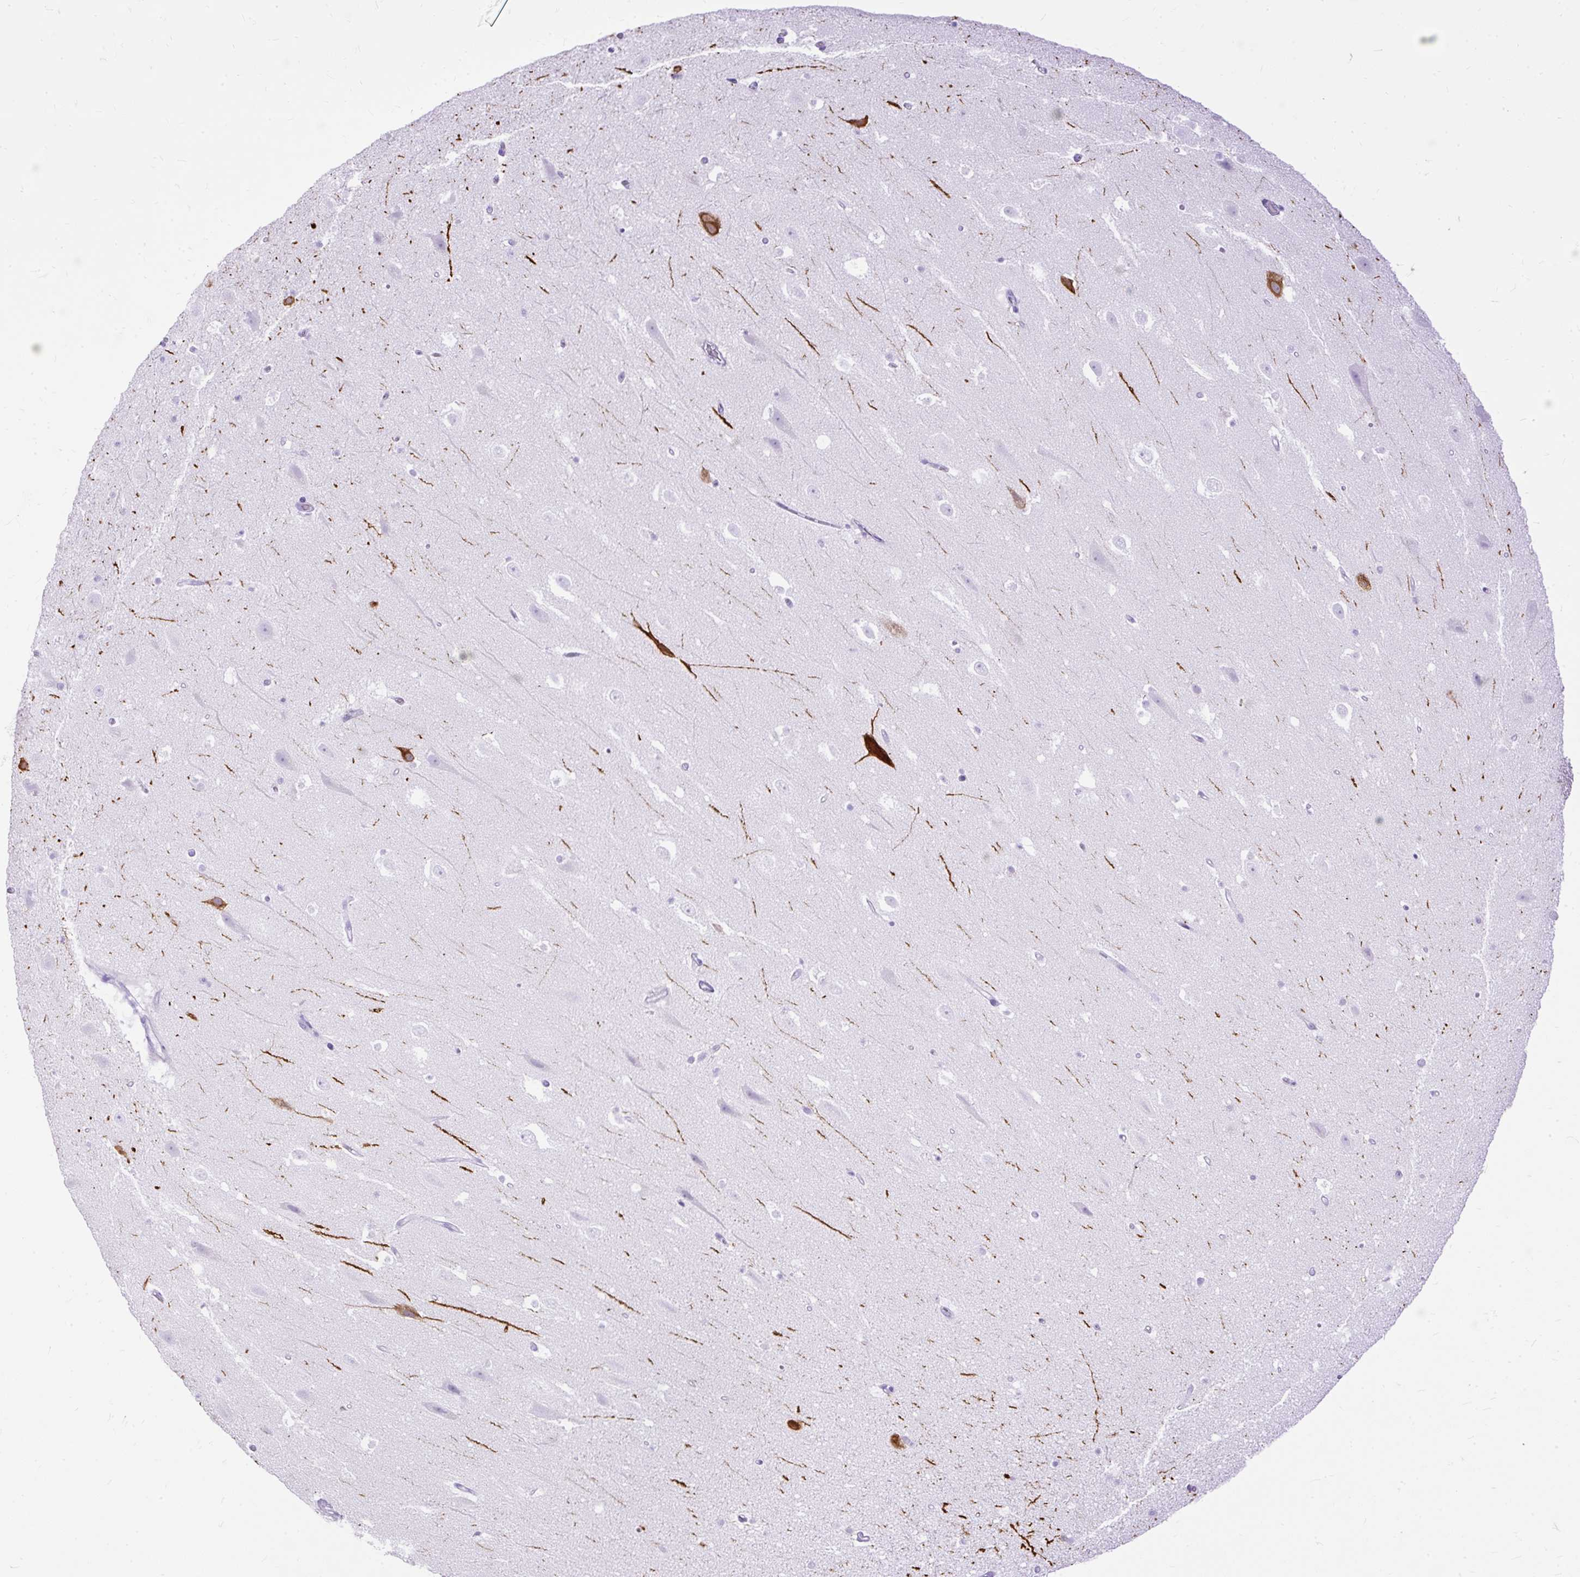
{"staining": {"intensity": "negative", "quantity": "none", "location": "none"}, "tissue": "hippocampus", "cell_type": "Glial cells", "image_type": "normal", "snomed": [{"axis": "morphology", "description": "Normal tissue, NOS"}, {"axis": "topography", "description": "Hippocampus"}], "caption": "An immunohistochemistry (IHC) photomicrograph of normal hippocampus is shown. There is no staining in glial cells of hippocampus. Nuclei are stained in blue.", "gene": "HEY1", "patient": {"sex": "male", "age": 37}}